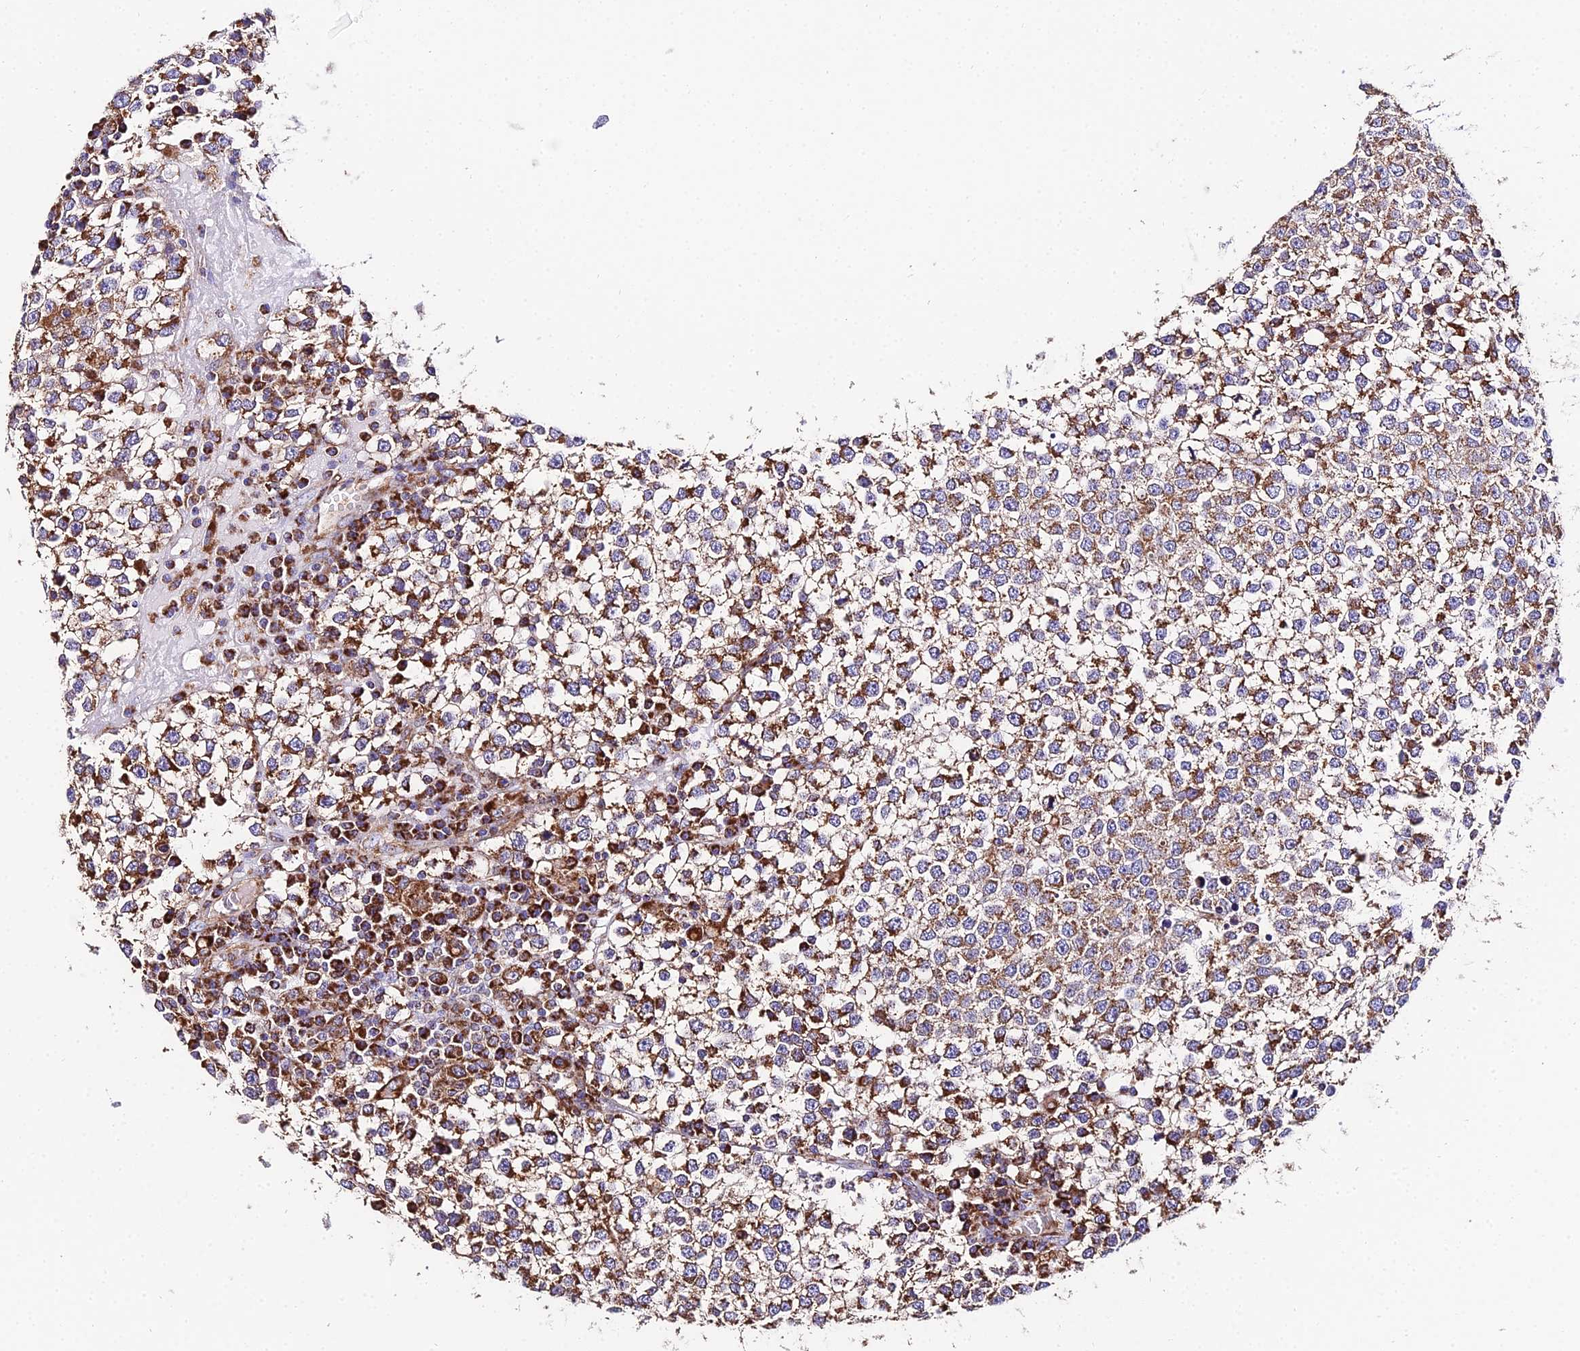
{"staining": {"intensity": "moderate", "quantity": ">75%", "location": "cytoplasmic/membranous"}, "tissue": "testis cancer", "cell_type": "Tumor cells", "image_type": "cancer", "snomed": [{"axis": "morphology", "description": "Seminoma, NOS"}, {"axis": "topography", "description": "Testis"}], "caption": "DAB immunohistochemical staining of testis cancer (seminoma) shows moderate cytoplasmic/membranous protein positivity in about >75% of tumor cells. The staining was performed using DAB to visualize the protein expression in brown, while the nuclei were stained in blue with hematoxylin (Magnification: 20x).", "gene": "OCIAD1", "patient": {"sex": "male", "age": 65}}